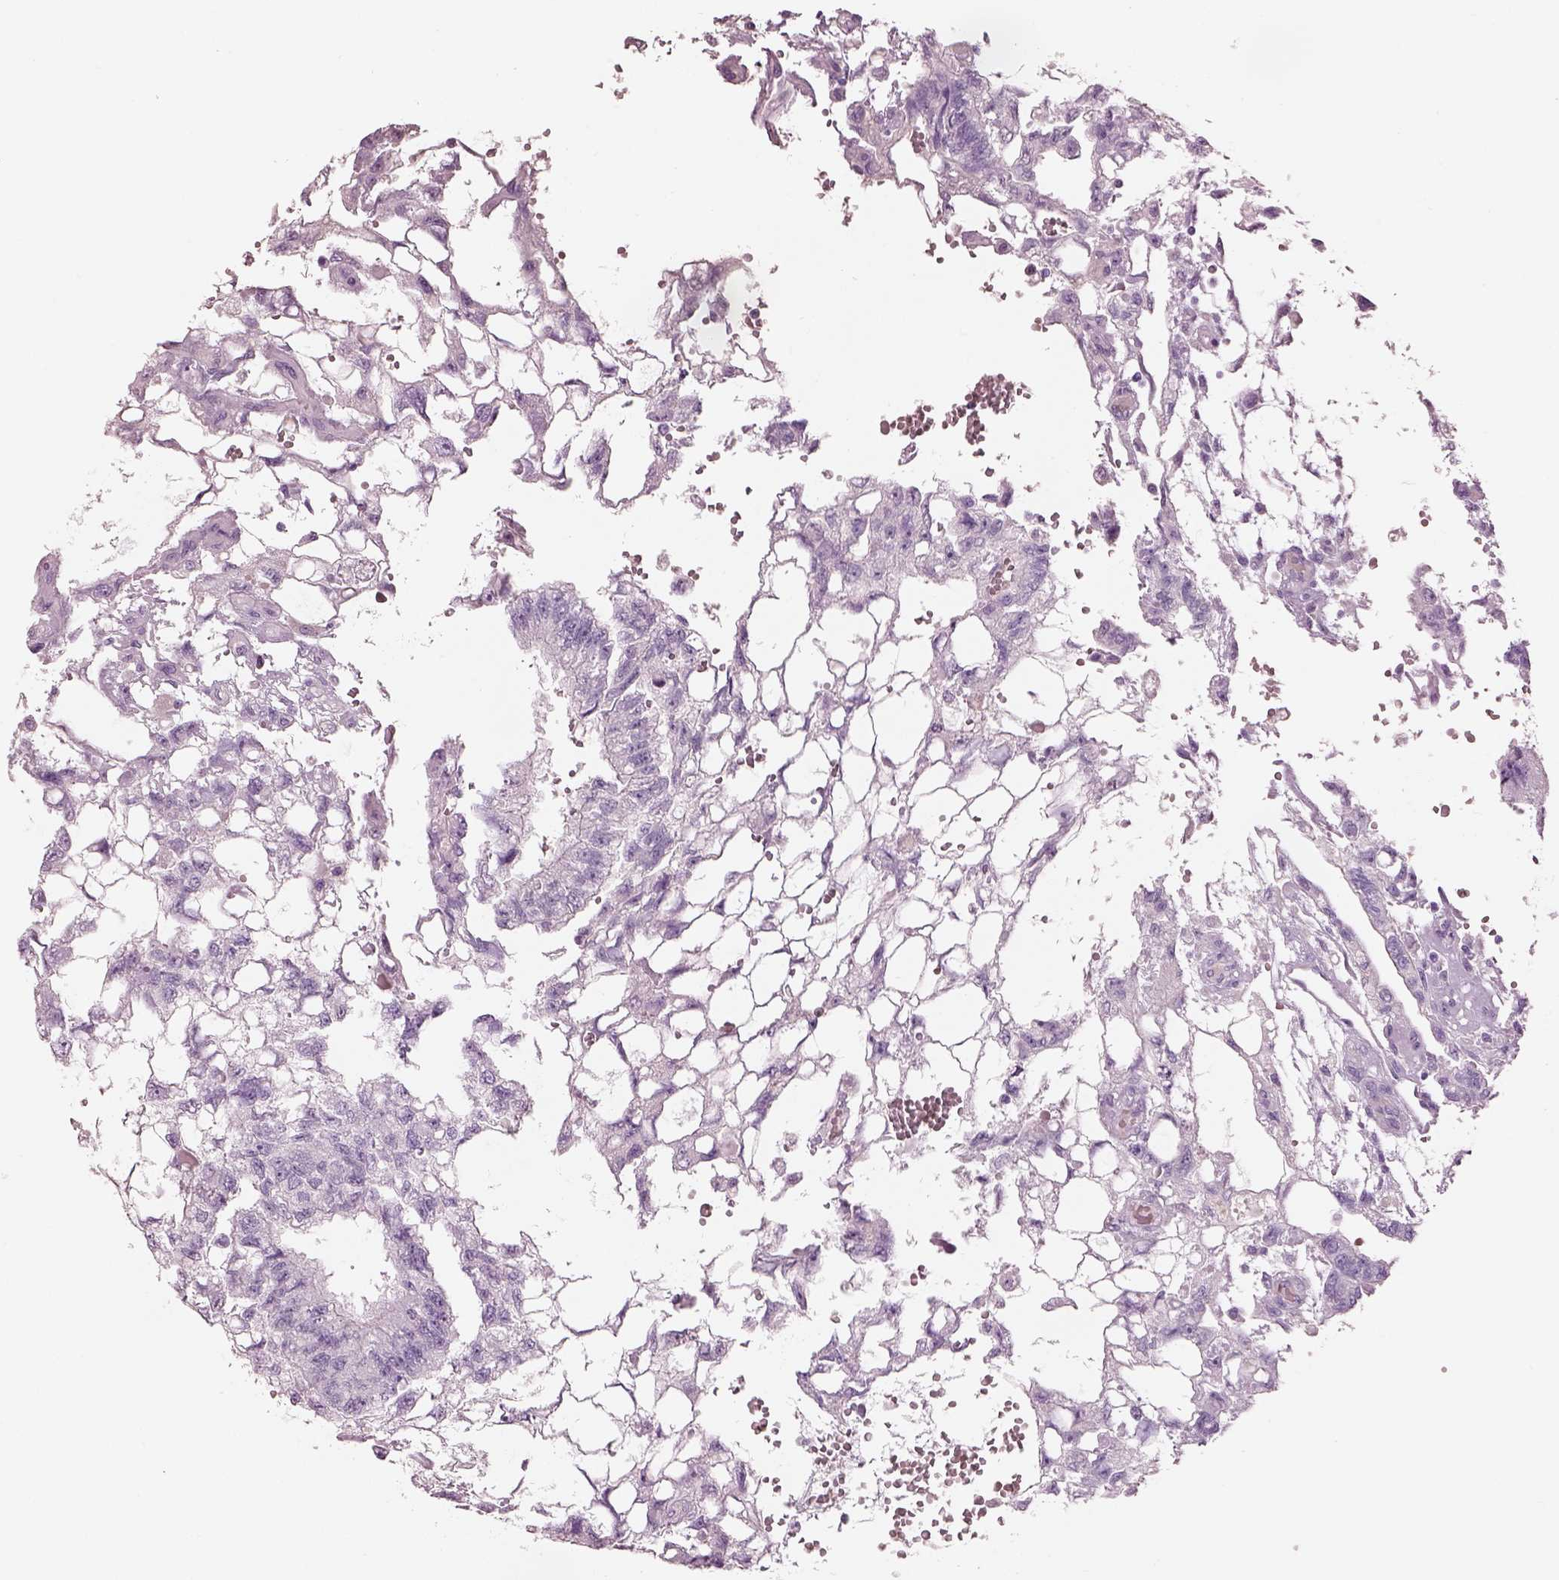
{"staining": {"intensity": "negative", "quantity": "none", "location": "none"}, "tissue": "testis cancer", "cell_type": "Tumor cells", "image_type": "cancer", "snomed": [{"axis": "morphology", "description": "Carcinoma, Embryonal, NOS"}, {"axis": "topography", "description": "Testis"}], "caption": "Immunohistochemistry (IHC) of human embryonal carcinoma (testis) displays no staining in tumor cells.", "gene": "ELSPBP1", "patient": {"sex": "male", "age": 32}}